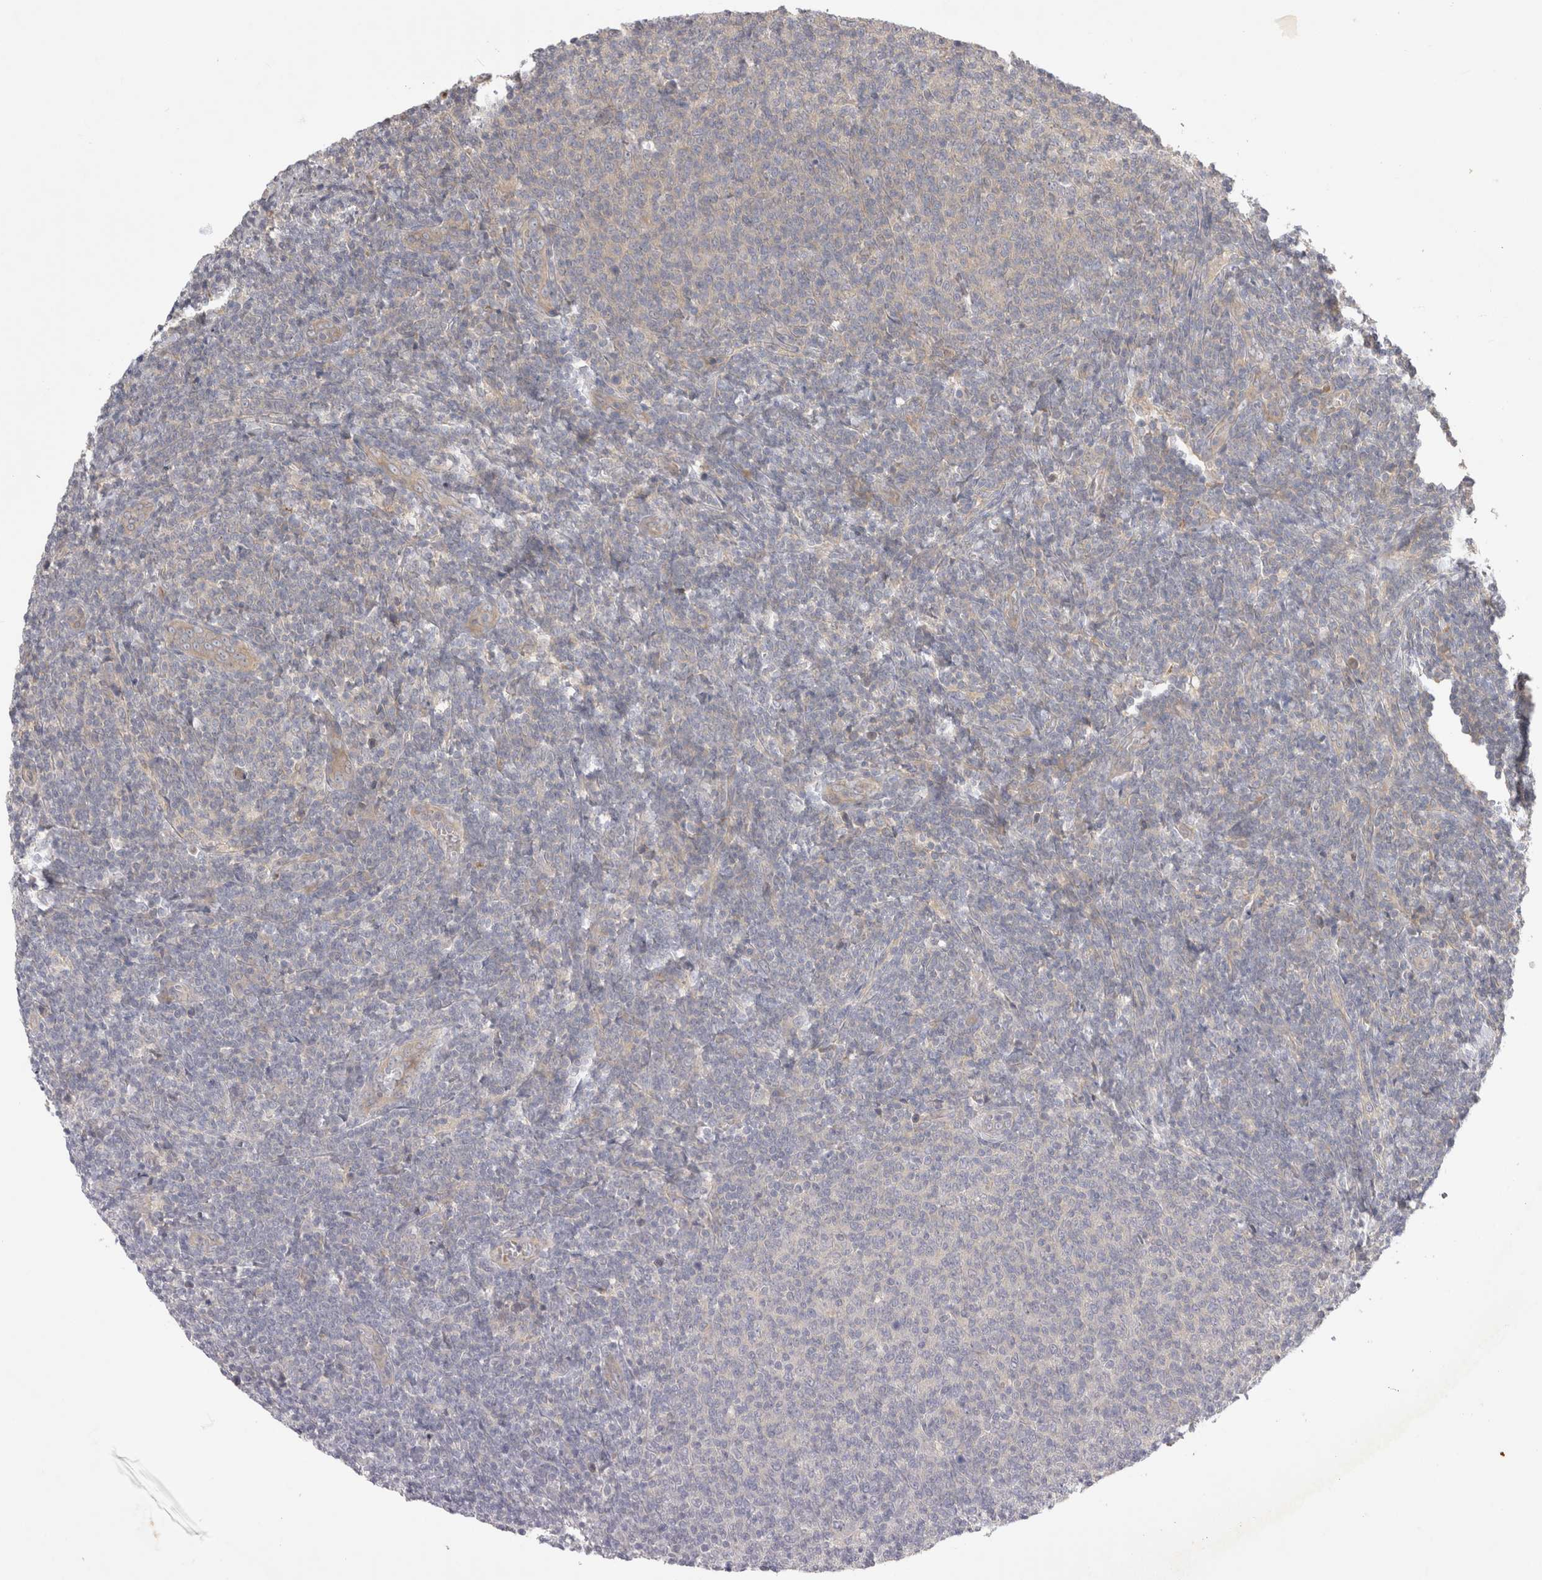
{"staining": {"intensity": "negative", "quantity": "none", "location": "none"}, "tissue": "lymphoma", "cell_type": "Tumor cells", "image_type": "cancer", "snomed": [{"axis": "morphology", "description": "Malignant lymphoma, non-Hodgkin's type, Low grade"}, {"axis": "topography", "description": "Lymph node"}], "caption": "The immunohistochemistry (IHC) photomicrograph has no significant positivity in tumor cells of malignant lymphoma, non-Hodgkin's type (low-grade) tissue.", "gene": "PPP1R42", "patient": {"sex": "male", "age": 66}}